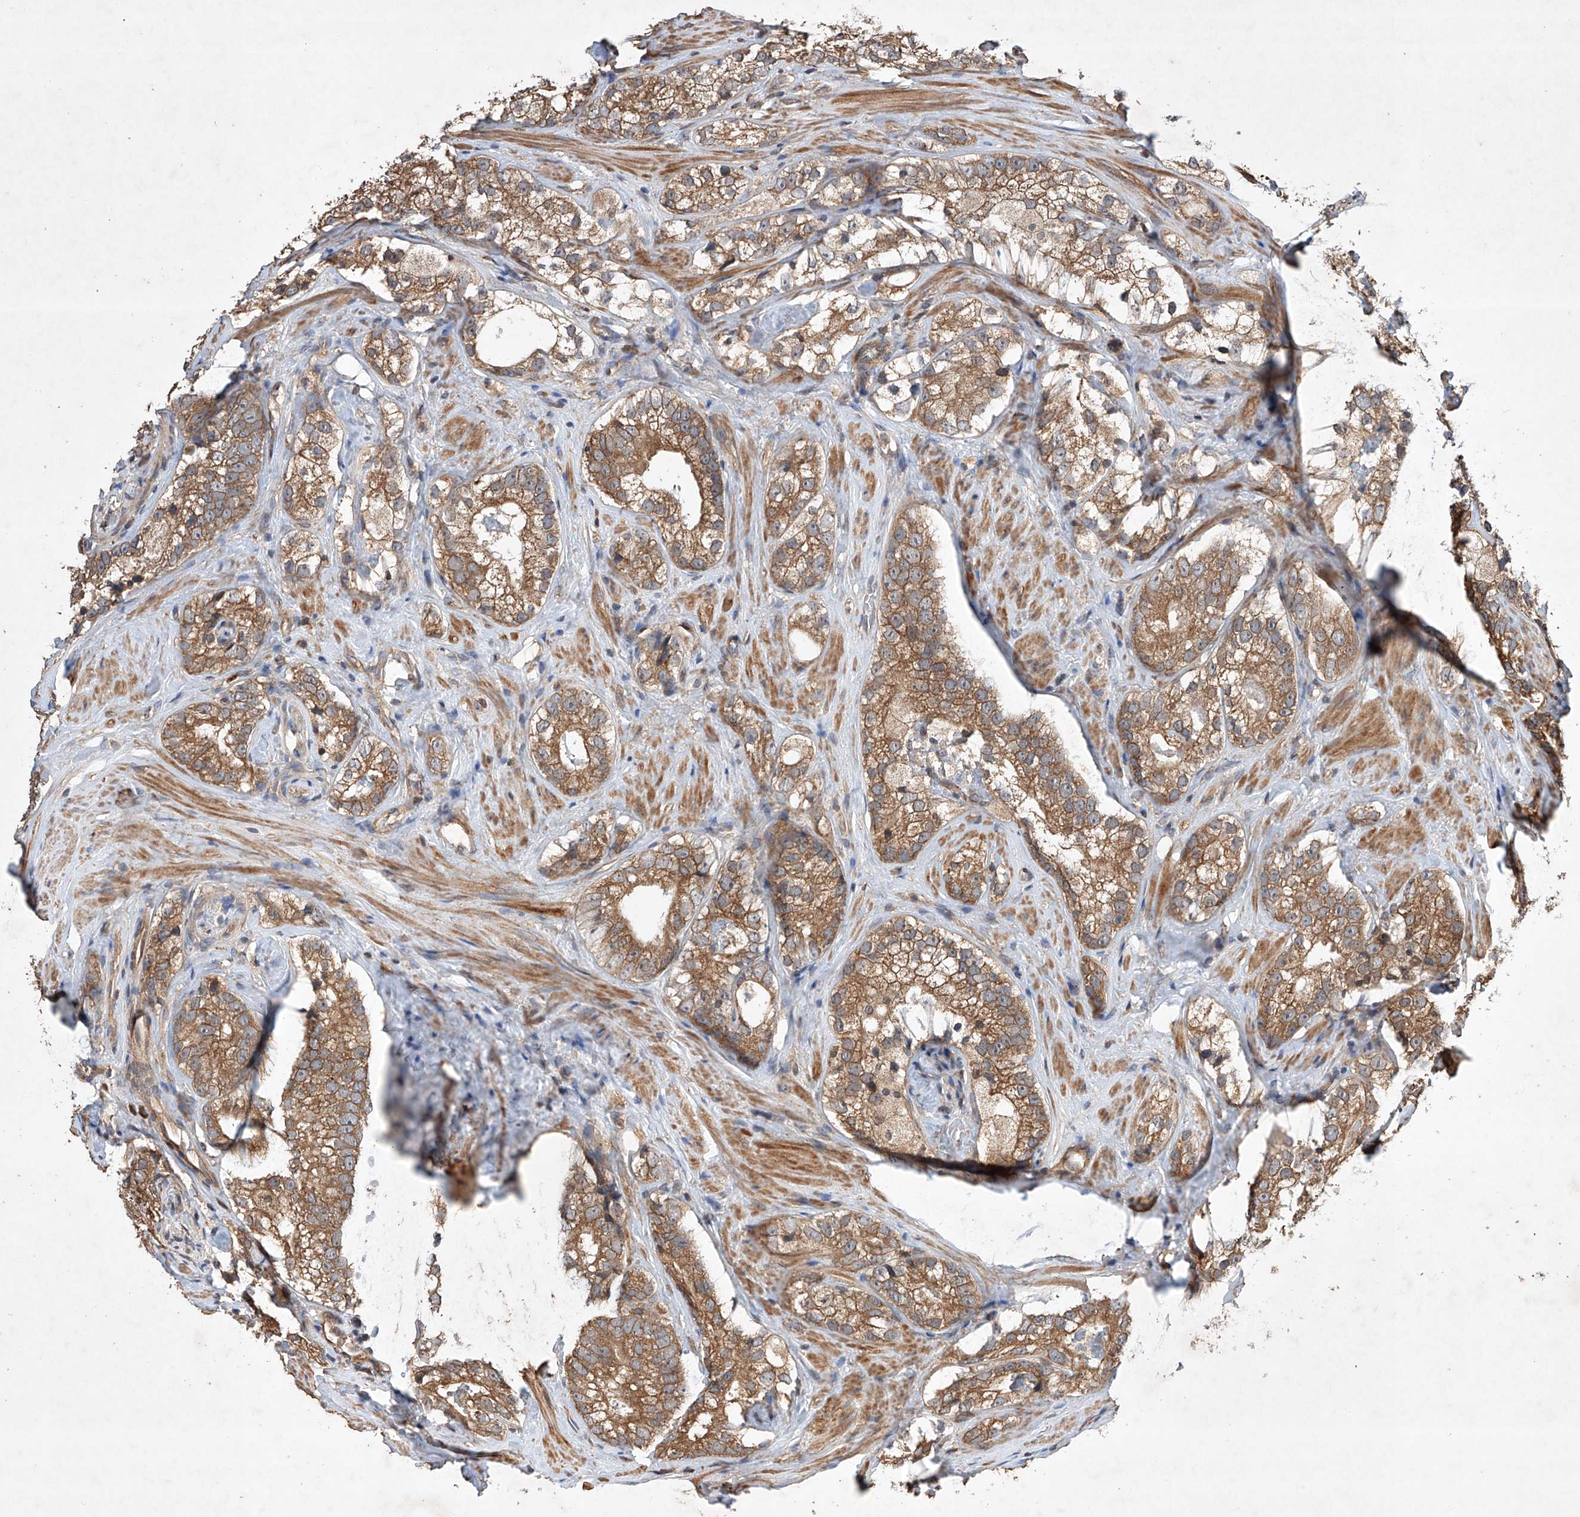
{"staining": {"intensity": "moderate", "quantity": ">75%", "location": "cytoplasmic/membranous"}, "tissue": "prostate cancer", "cell_type": "Tumor cells", "image_type": "cancer", "snomed": [{"axis": "morphology", "description": "Adenocarcinoma, High grade"}, {"axis": "topography", "description": "Prostate"}], "caption": "A photomicrograph of human prostate cancer (adenocarcinoma (high-grade)) stained for a protein shows moderate cytoplasmic/membranous brown staining in tumor cells.", "gene": "LURAP1", "patient": {"sex": "male", "age": 56}}